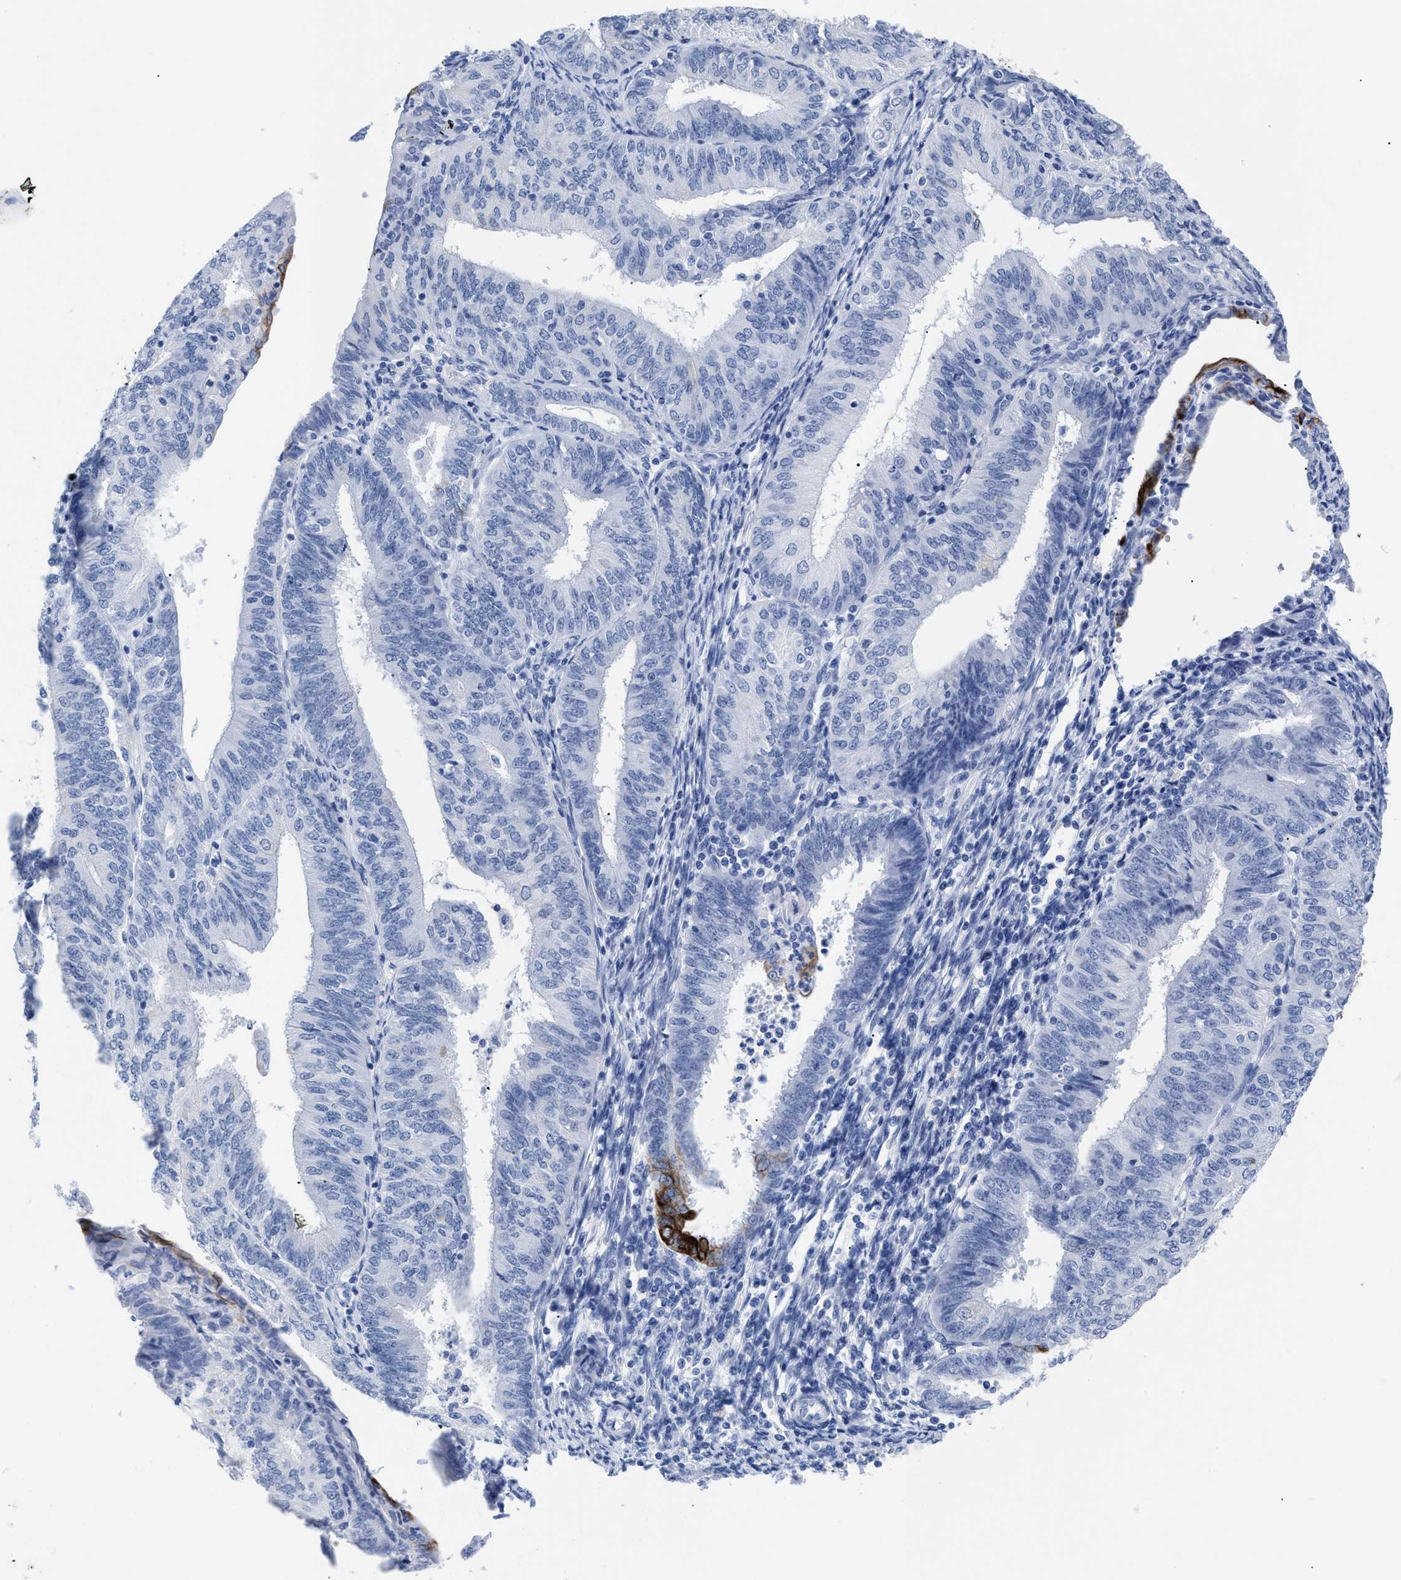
{"staining": {"intensity": "strong", "quantity": "<25%", "location": "cytoplasmic/membranous"}, "tissue": "endometrial cancer", "cell_type": "Tumor cells", "image_type": "cancer", "snomed": [{"axis": "morphology", "description": "Adenocarcinoma, NOS"}, {"axis": "topography", "description": "Endometrium"}], "caption": "Adenocarcinoma (endometrial) stained with immunohistochemistry exhibits strong cytoplasmic/membranous positivity in approximately <25% of tumor cells.", "gene": "DUSP26", "patient": {"sex": "female", "age": 58}}